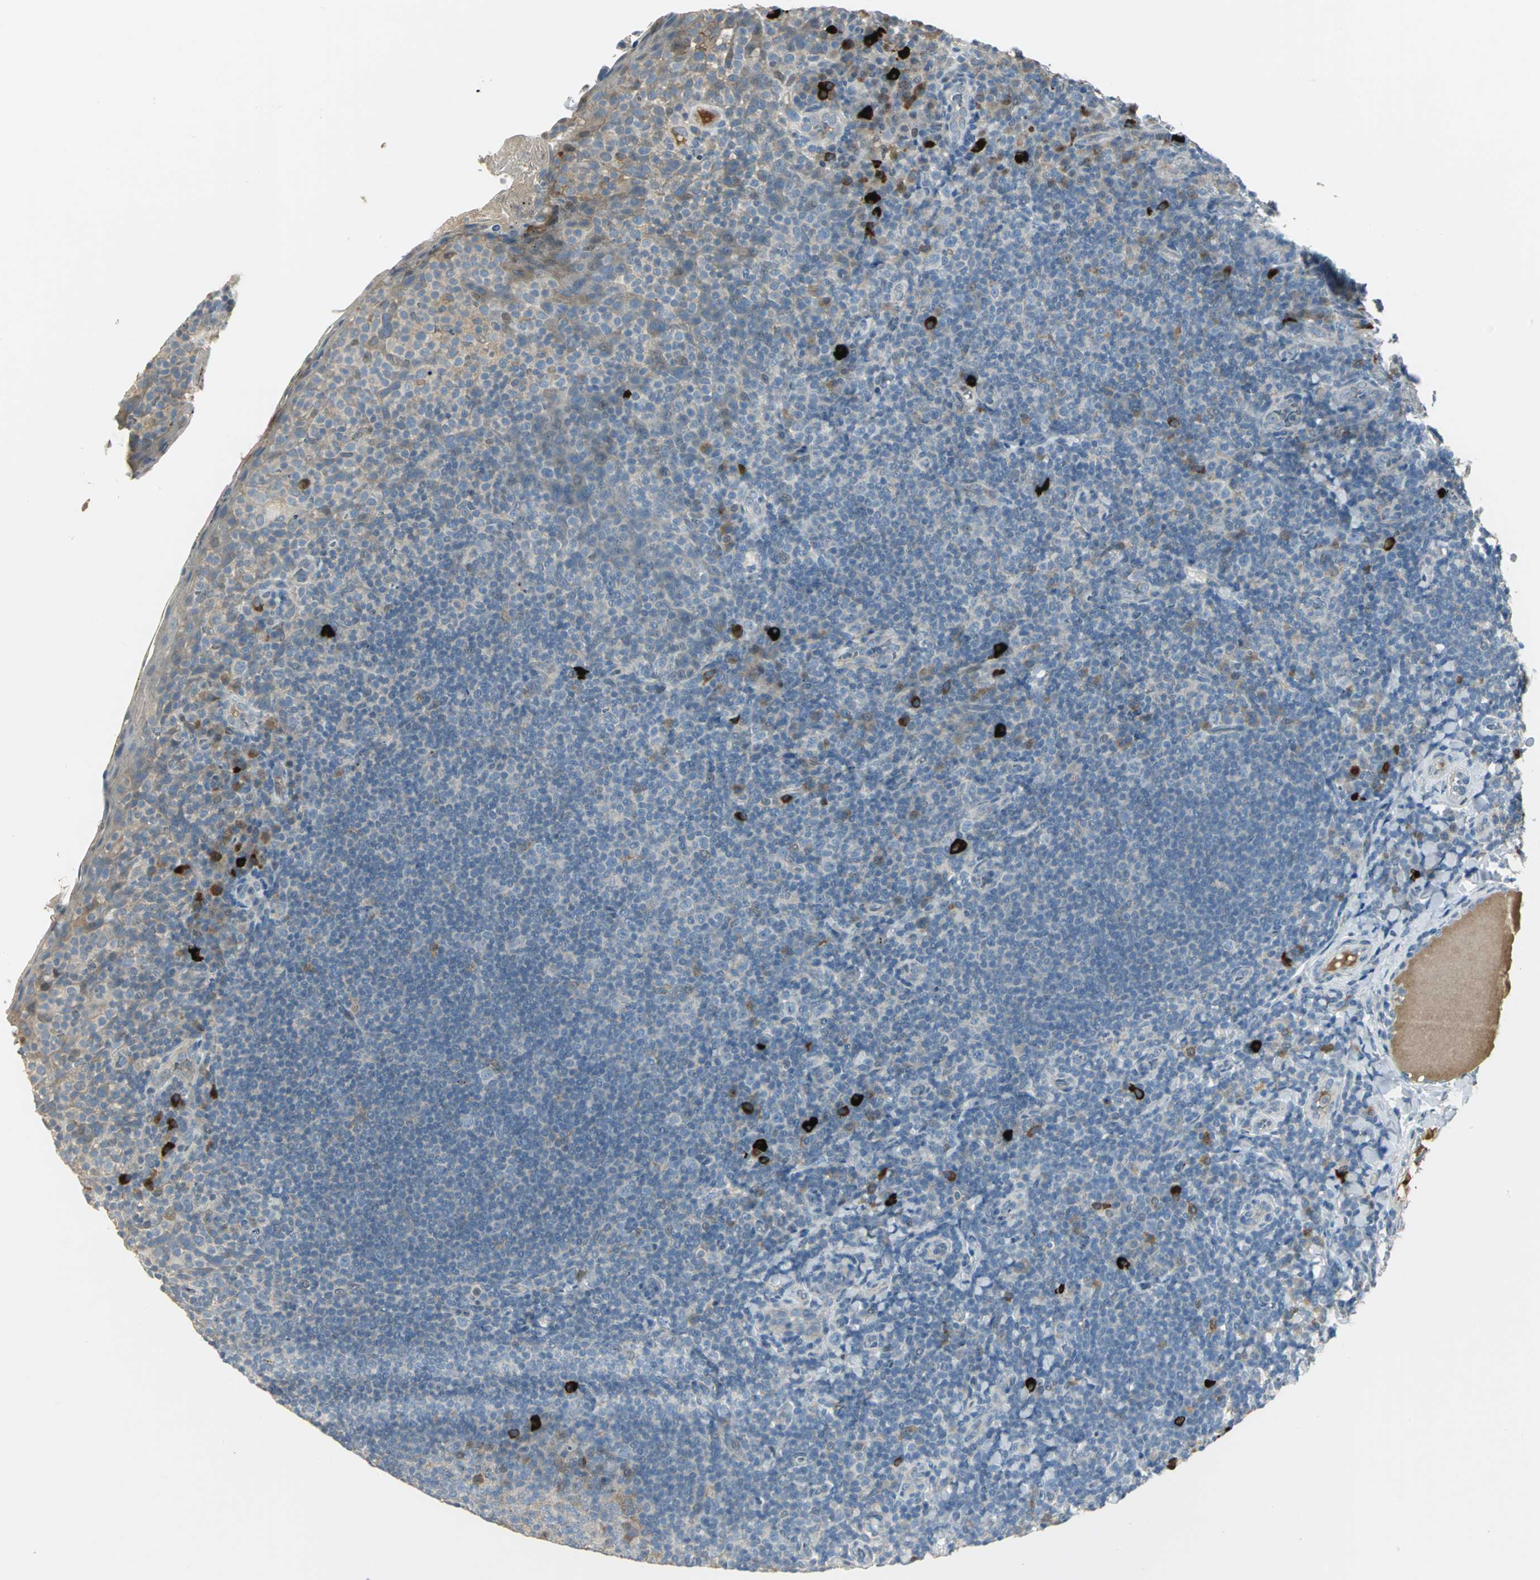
{"staining": {"intensity": "negative", "quantity": "none", "location": "none"}, "tissue": "tonsil", "cell_type": "Germinal center cells", "image_type": "normal", "snomed": [{"axis": "morphology", "description": "Normal tissue, NOS"}, {"axis": "topography", "description": "Tonsil"}], "caption": "DAB (3,3'-diaminobenzidine) immunohistochemical staining of normal human tonsil reveals no significant expression in germinal center cells.", "gene": "PROC", "patient": {"sex": "male", "age": 17}}